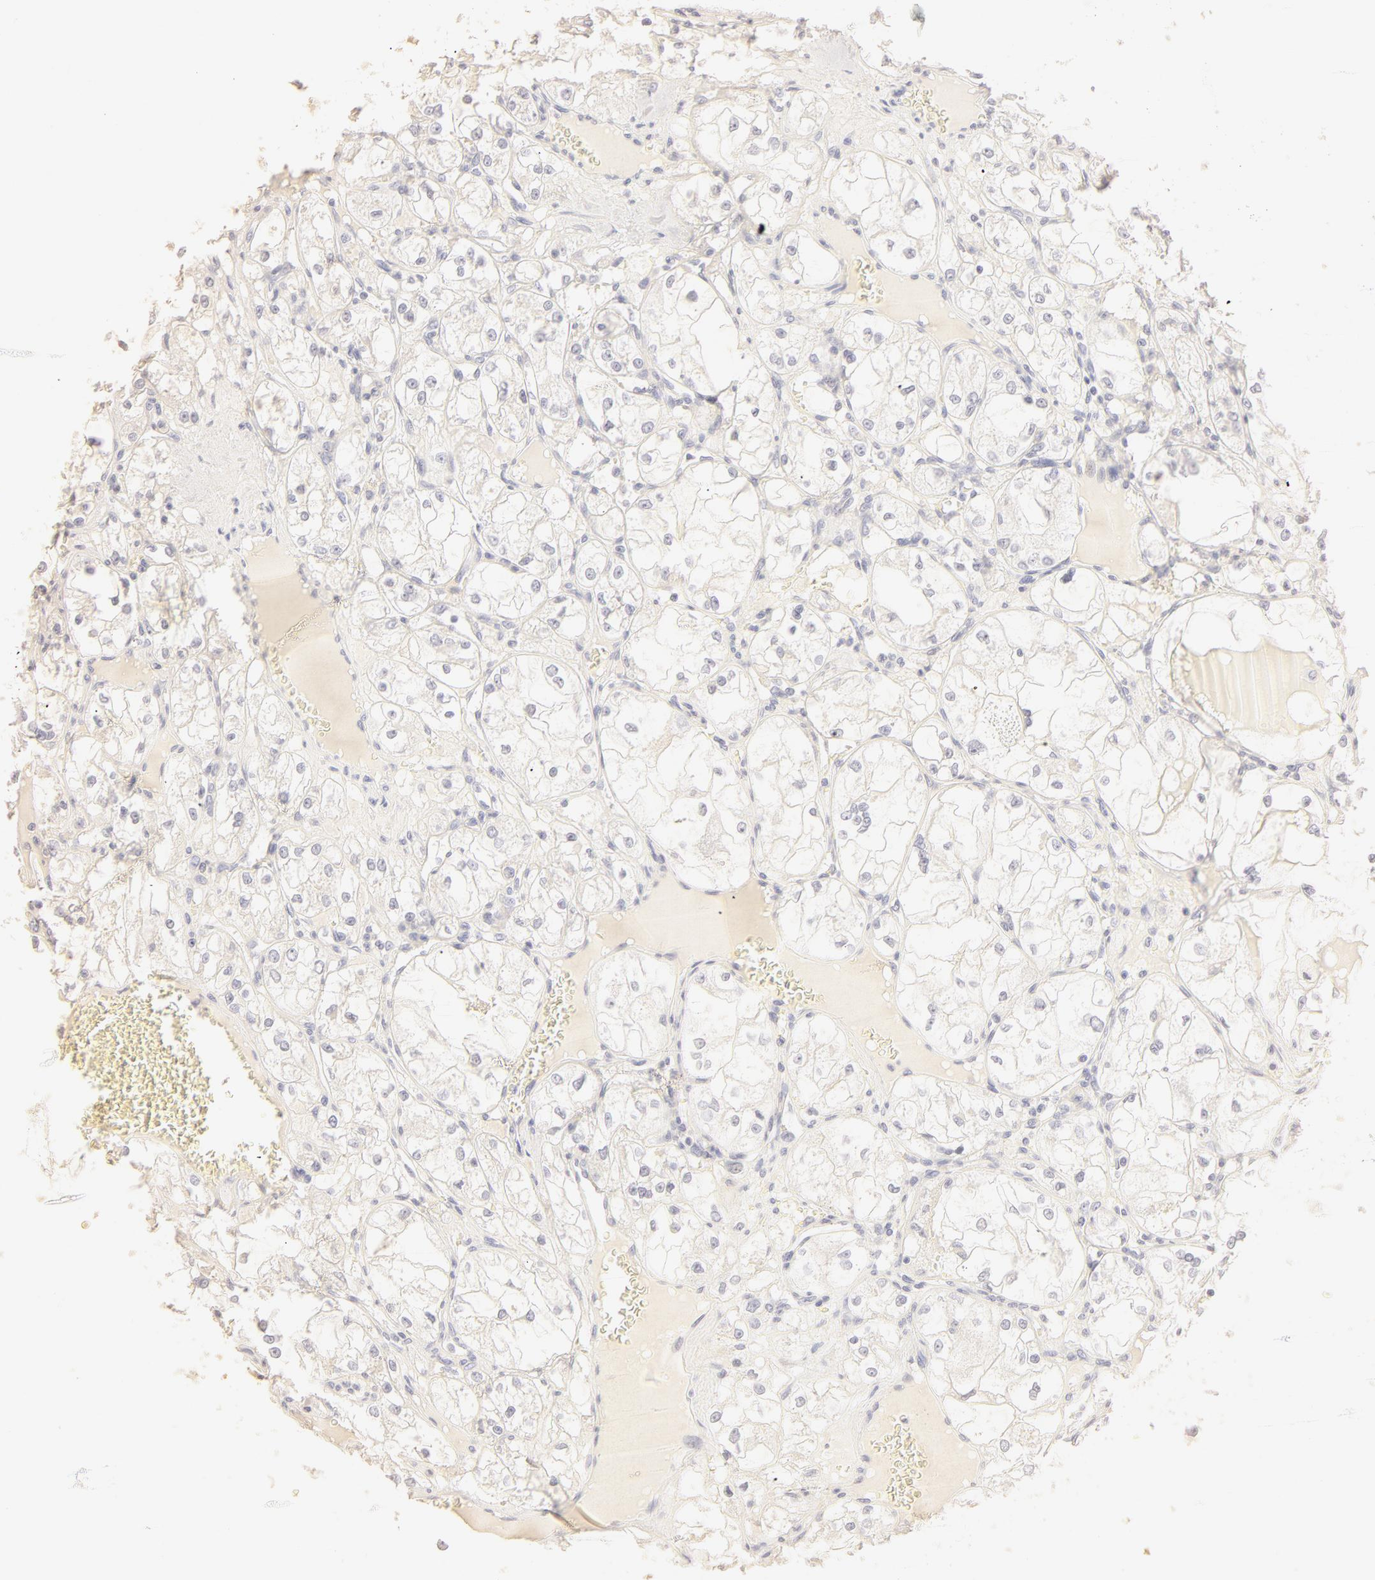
{"staining": {"intensity": "negative", "quantity": "none", "location": "none"}, "tissue": "renal cancer", "cell_type": "Tumor cells", "image_type": "cancer", "snomed": [{"axis": "morphology", "description": "Adenocarcinoma, NOS"}, {"axis": "topography", "description": "Kidney"}], "caption": "Protein analysis of renal cancer (adenocarcinoma) demonstrates no significant positivity in tumor cells.", "gene": "LGALS7B", "patient": {"sex": "male", "age": 61}}